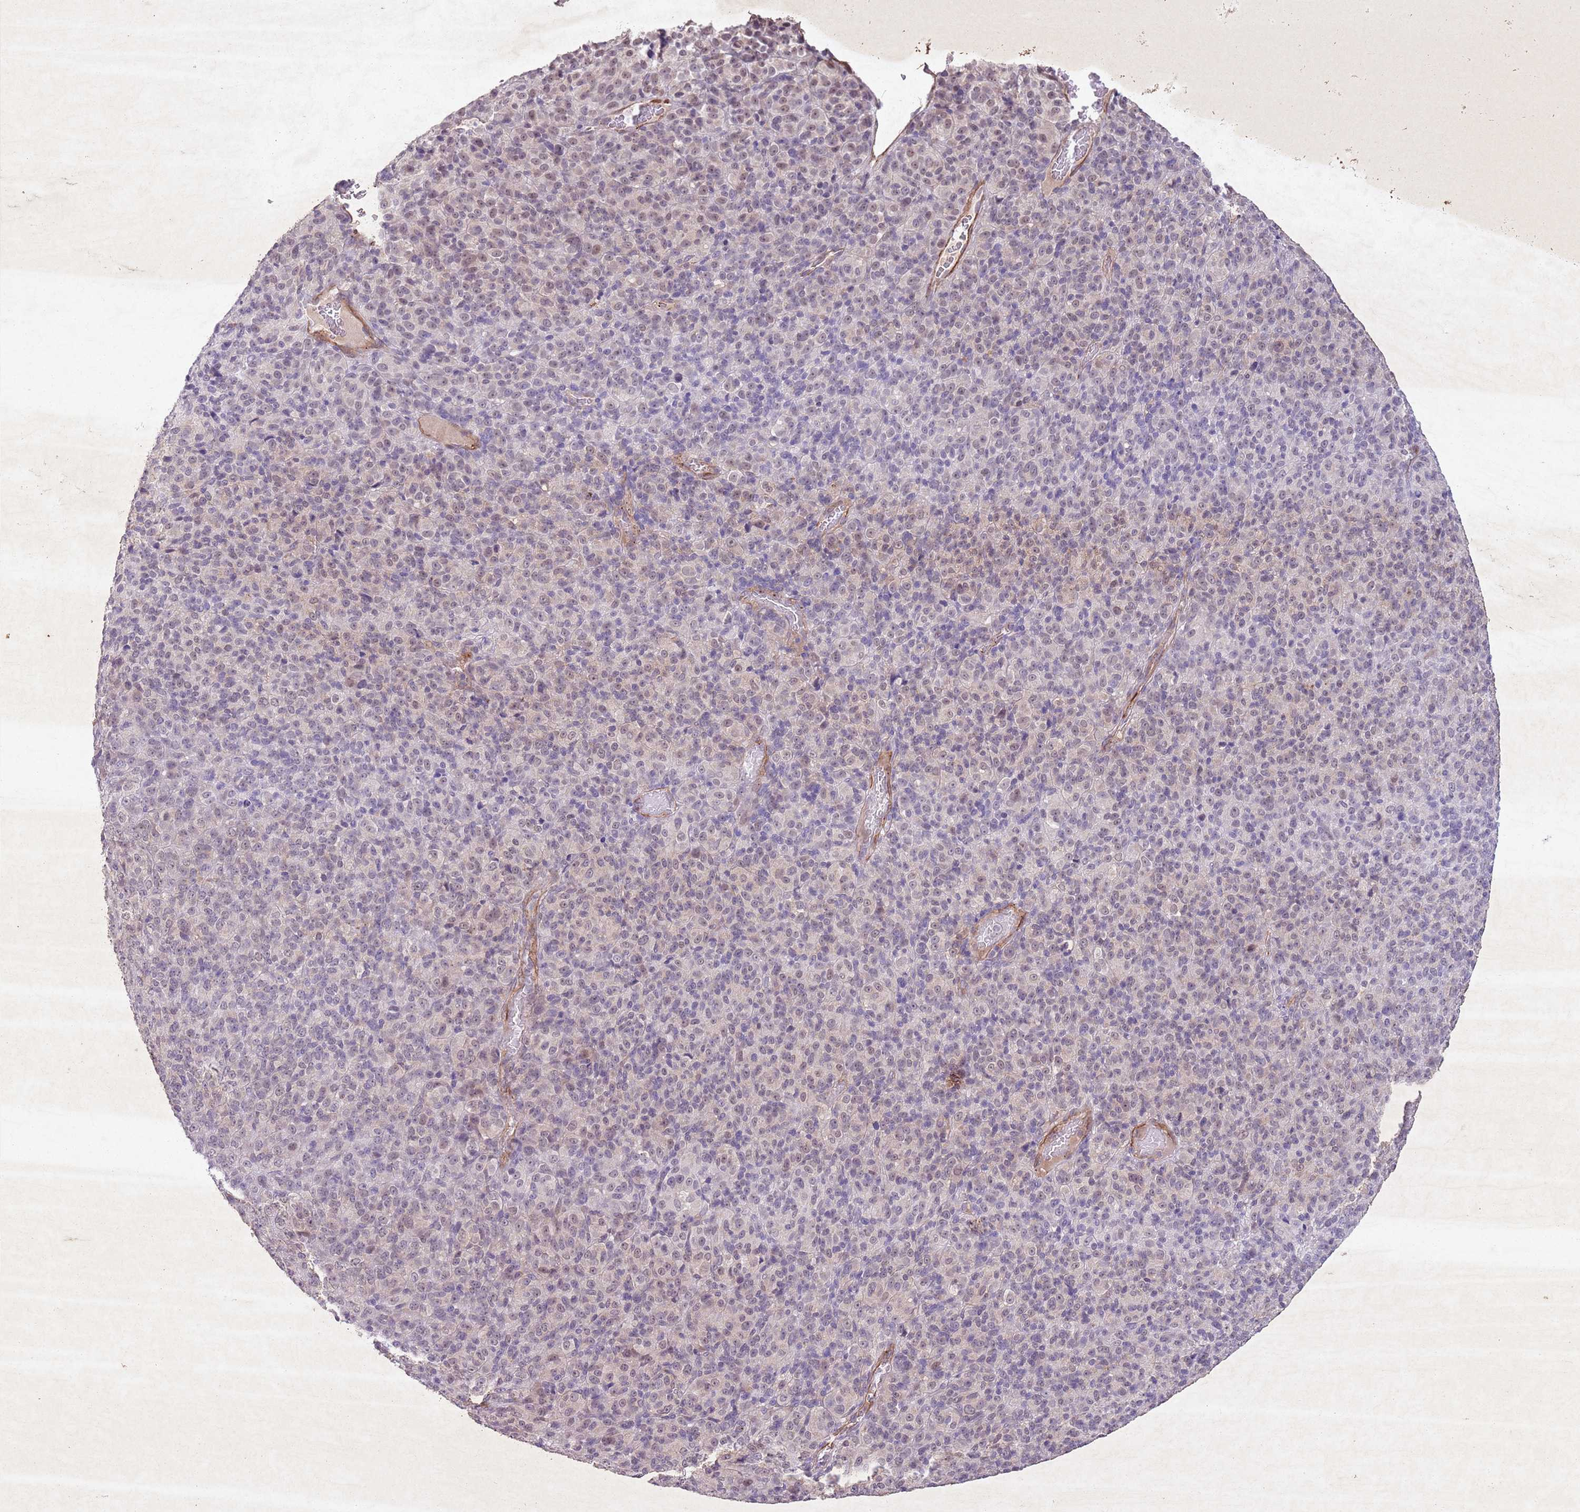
{"staining": {"intensity": "weak", "quantity": "25%-75%", "location": "nuclear"}, "tissue": "melanoma", "cell_type": "Tumor cells", "image_type": "cancer", "snomed": [{"axis": "morphology", "description": "Malignant melanoma, Metastatic site"}, {"axis": "topography", "description": "Brain"}], "caption": "This histopathology image shows melanoma stained with immunohistochemistry to label a protein in brown. The nuclear of tumor cells show weak positivity for the protein. Nuclei are counter-stained blue.", "gene": "CCNI", "patient": {"sex": "female", "age": 56}}